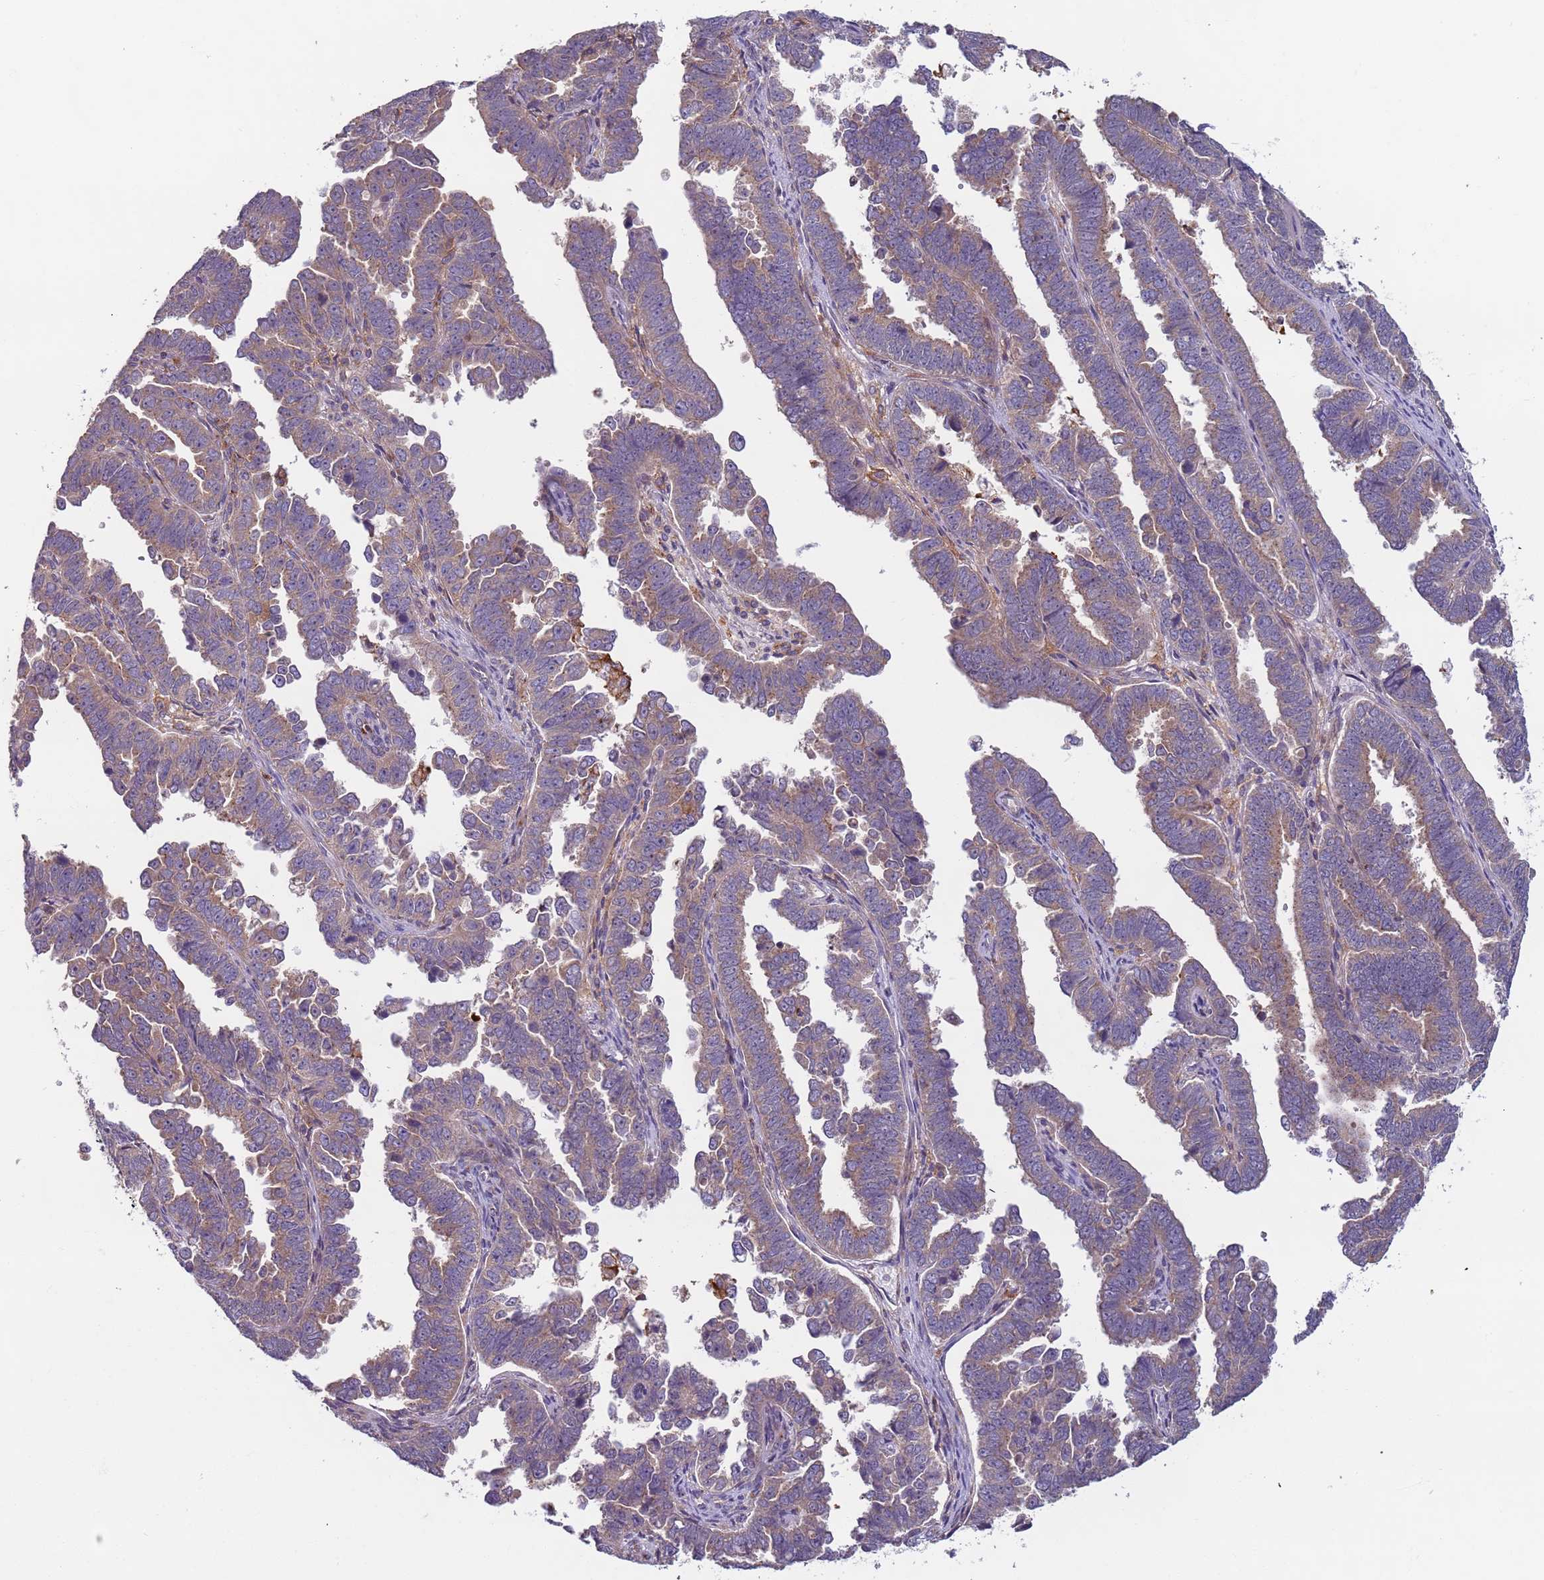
{"staining": {"intensity": "weak", "quantity": ">75%", "location": "cytoplasmic/membranous"}, "tissue": "endometrial cancer", "cell_type": "Tumor cells", "image_type": "cancer", "snomed": [{"axis": "morphology", "description": "Adenocarcinoma, NOS"}, {"axis": "topography", "description": "Endometrium"}], "caption": "About >75% of tumor cells in endometrial cancer (adenocarcinoma) exhibit weak cytoplasmic/membranous protein staining as visualized by brown immunohistochemical staining.", "gene": "AKTIP", "patient": {"sex": "female", "age": 75}}